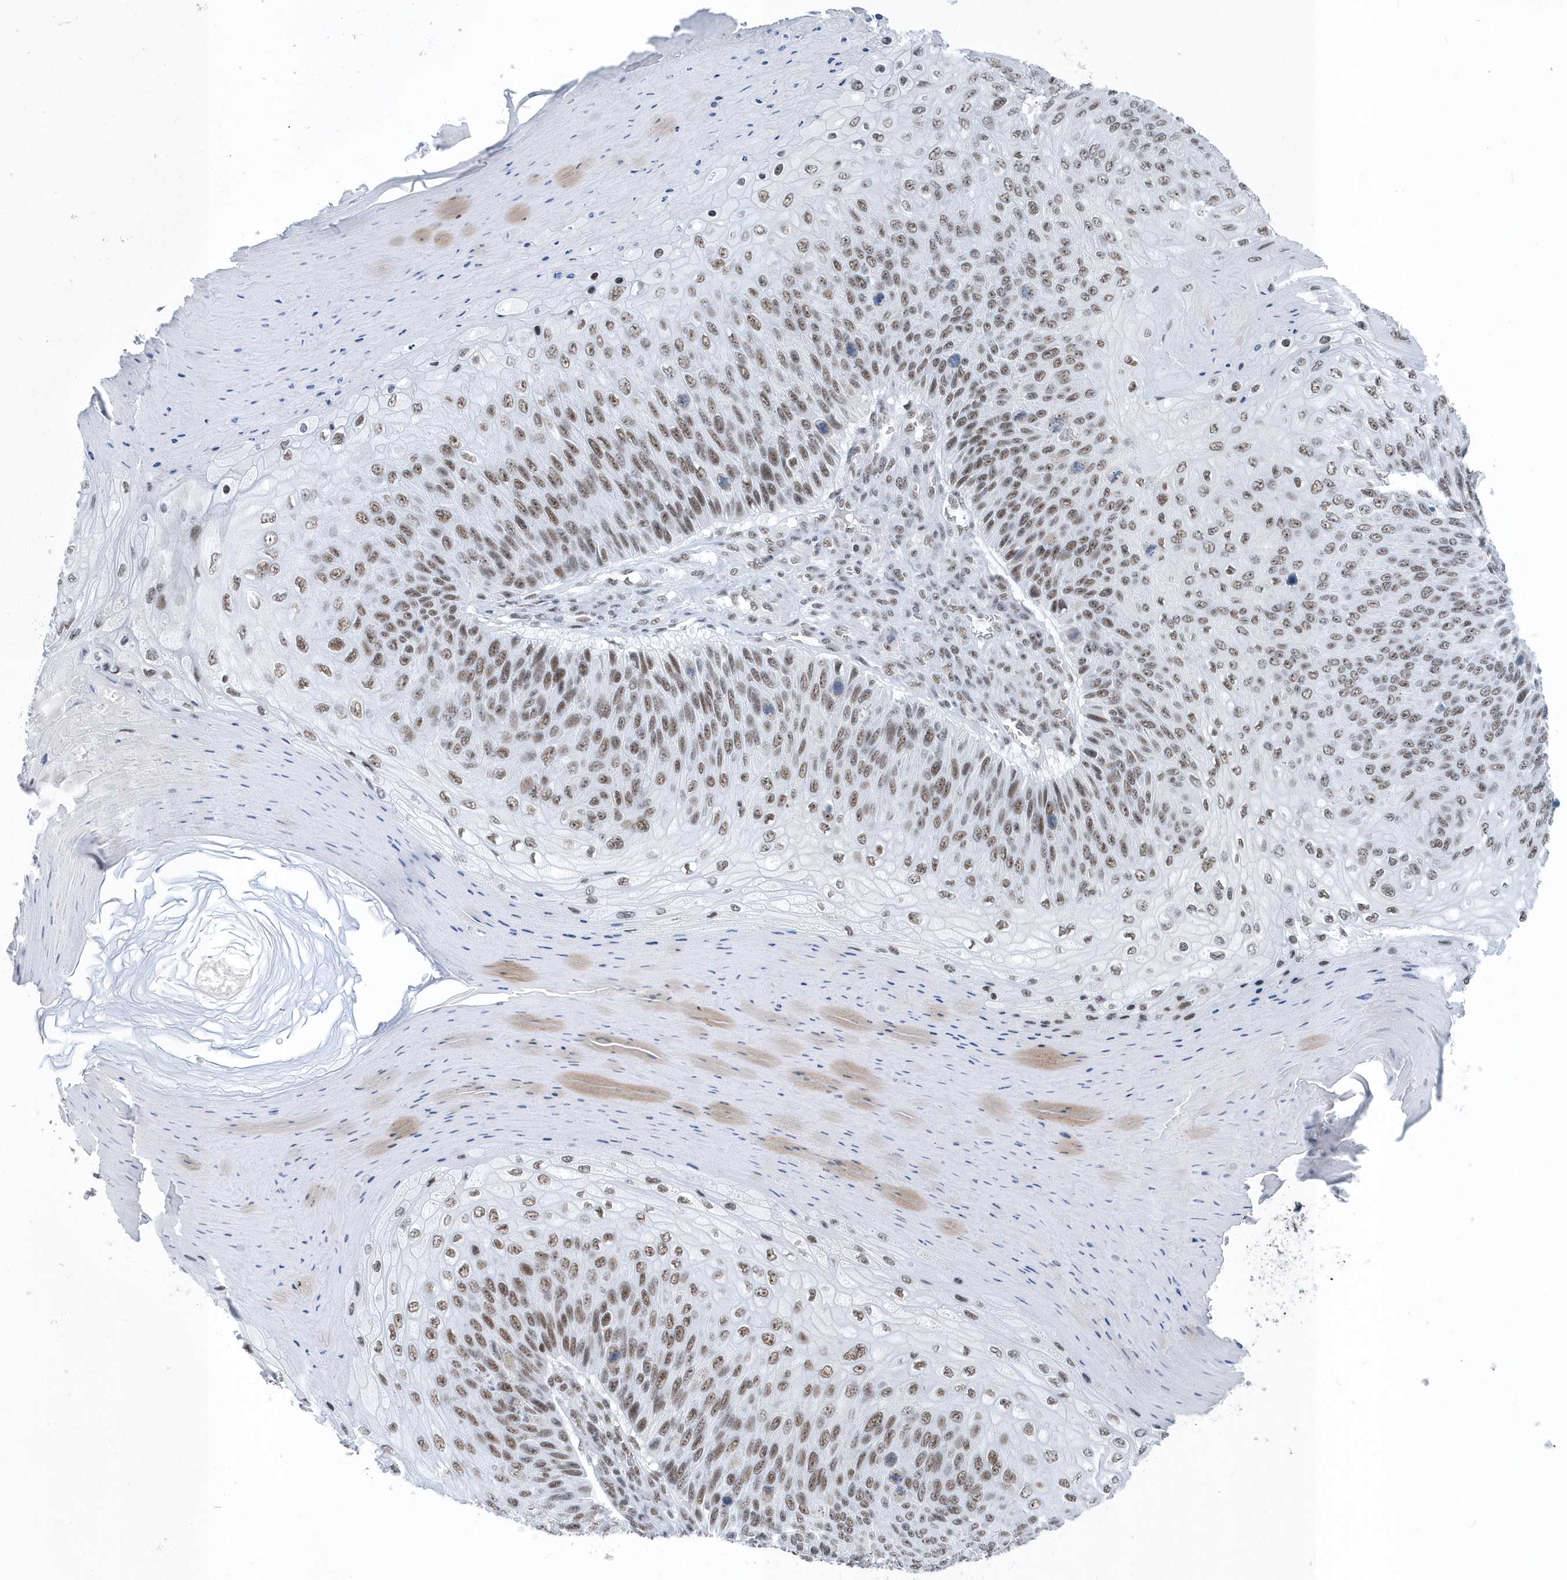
{"staining": {"intensity": "moderate", "quantity": ">75%", "location": "nuclear"}, "tissue": "skin cancer", "cell_type": "Tumor cells", "image_type": "cancer", "snomed": [{"axis": "morphology", "description": "Squamous cell carcinoma, NOS"}, {"axis": "topography", "description": "Skin"}], "caption": "DAB (3,3'-diaminobenzidine) immunohistochemical staining of squamous cell carcinoma (skin) exhibits moderate nuclear protein staining in approximately >75% of tumor cells. The staining was performed using DAB (3,3'-diaminobenzidine), with brown indicating positive protein expression. Nuclei are stained blue with hematoxylin.", "gene": "FIP1L1", "patient": {"sex": "female", "age": 88}}